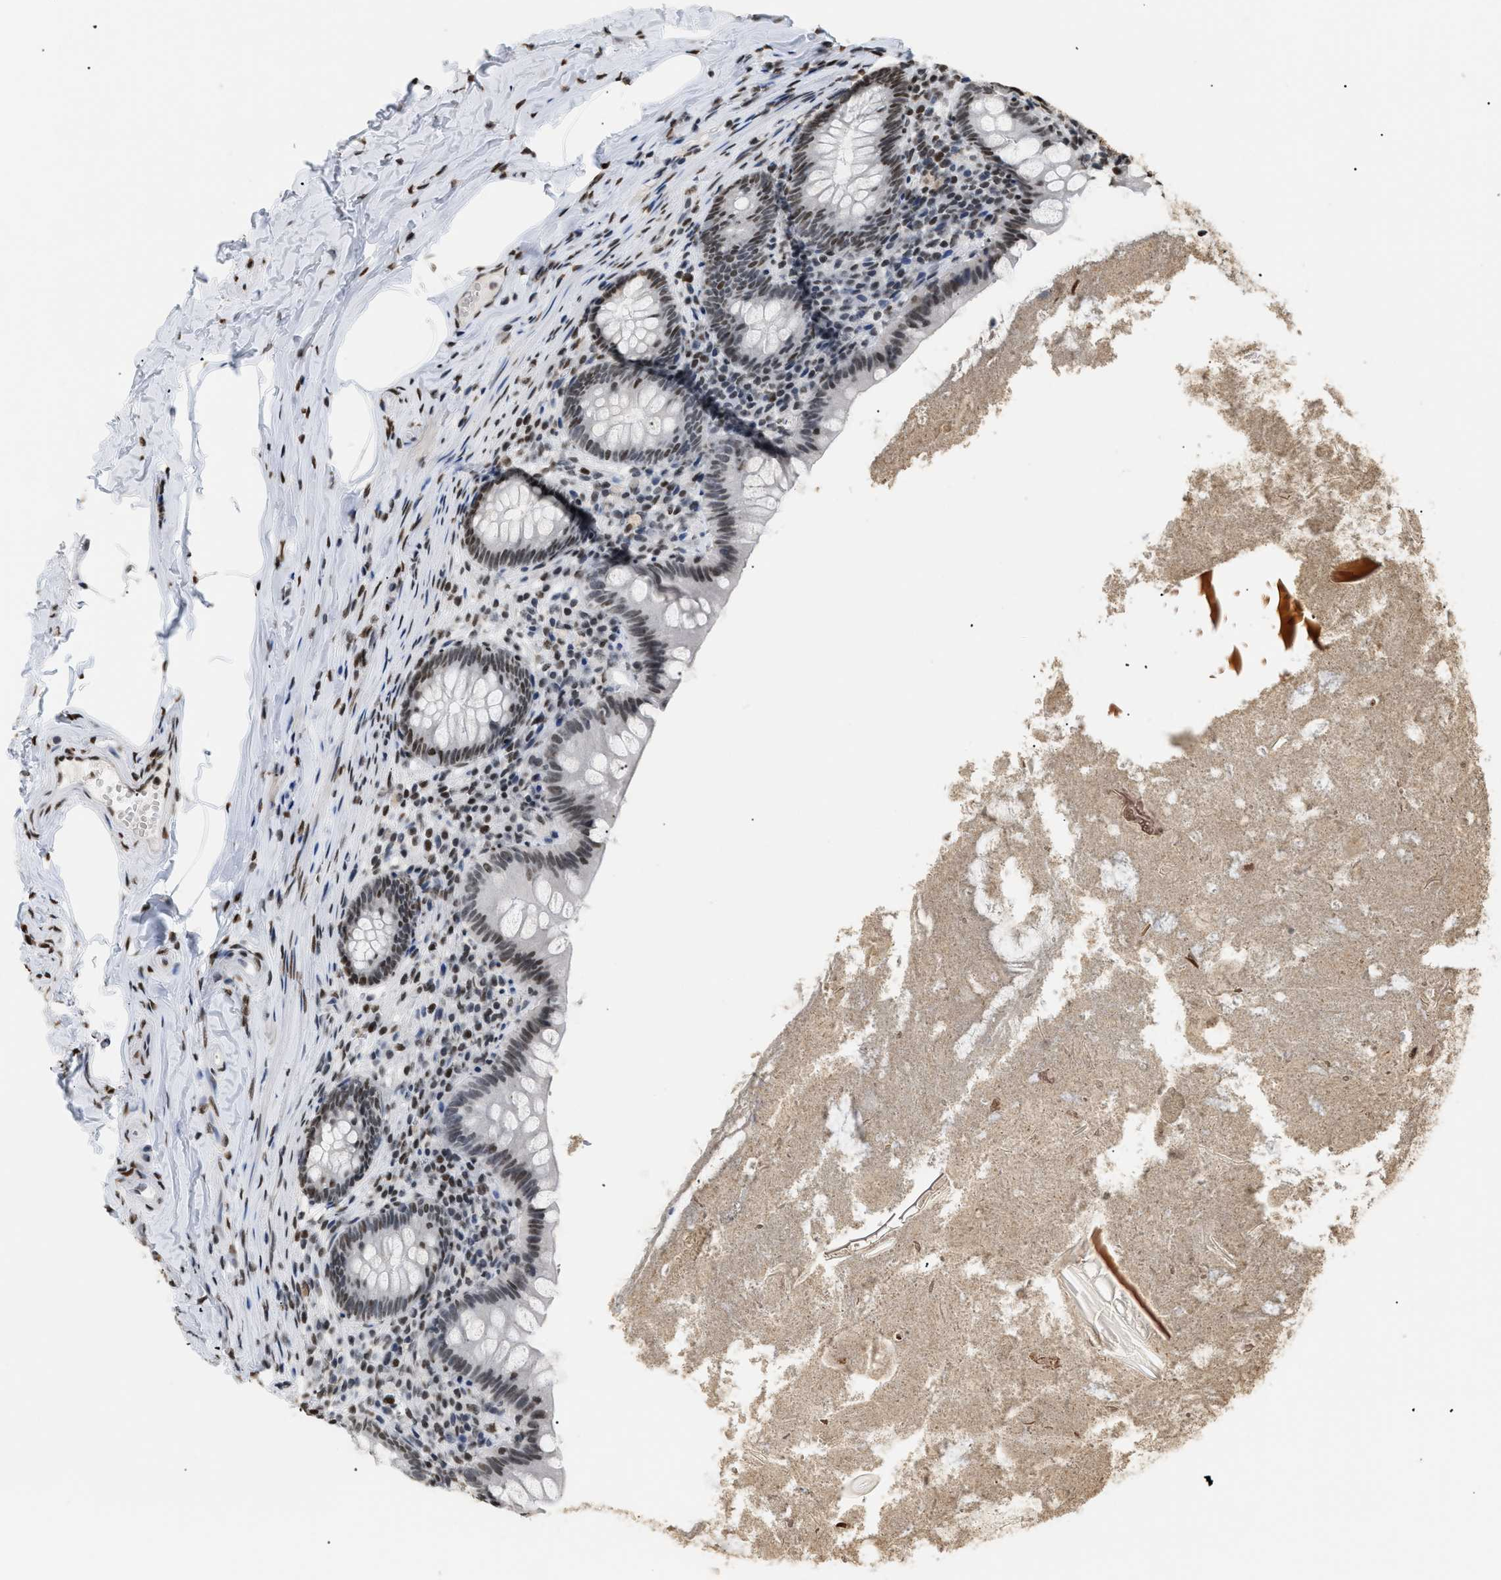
{"staining": {"intensity": "moderate", "quantity": "25%-75%", "location": "nuclear"}, "tissue": "appendix", "cell_type": "Glandular cells", "image_type": "normal", "snomed": [{"axis": "morphology", "description": "Normal tissue, NOS"}, {"axis": "topography", "description": "Appendix"}], "caption": "High-power microscopy captured an IHC histopathology image of unremarkable appendix, revealing moderate nuclear staining in about 25%-75% of glandular cells.", "gene": "HMGN2", "patient": {"sex": "male", "age": 52}}